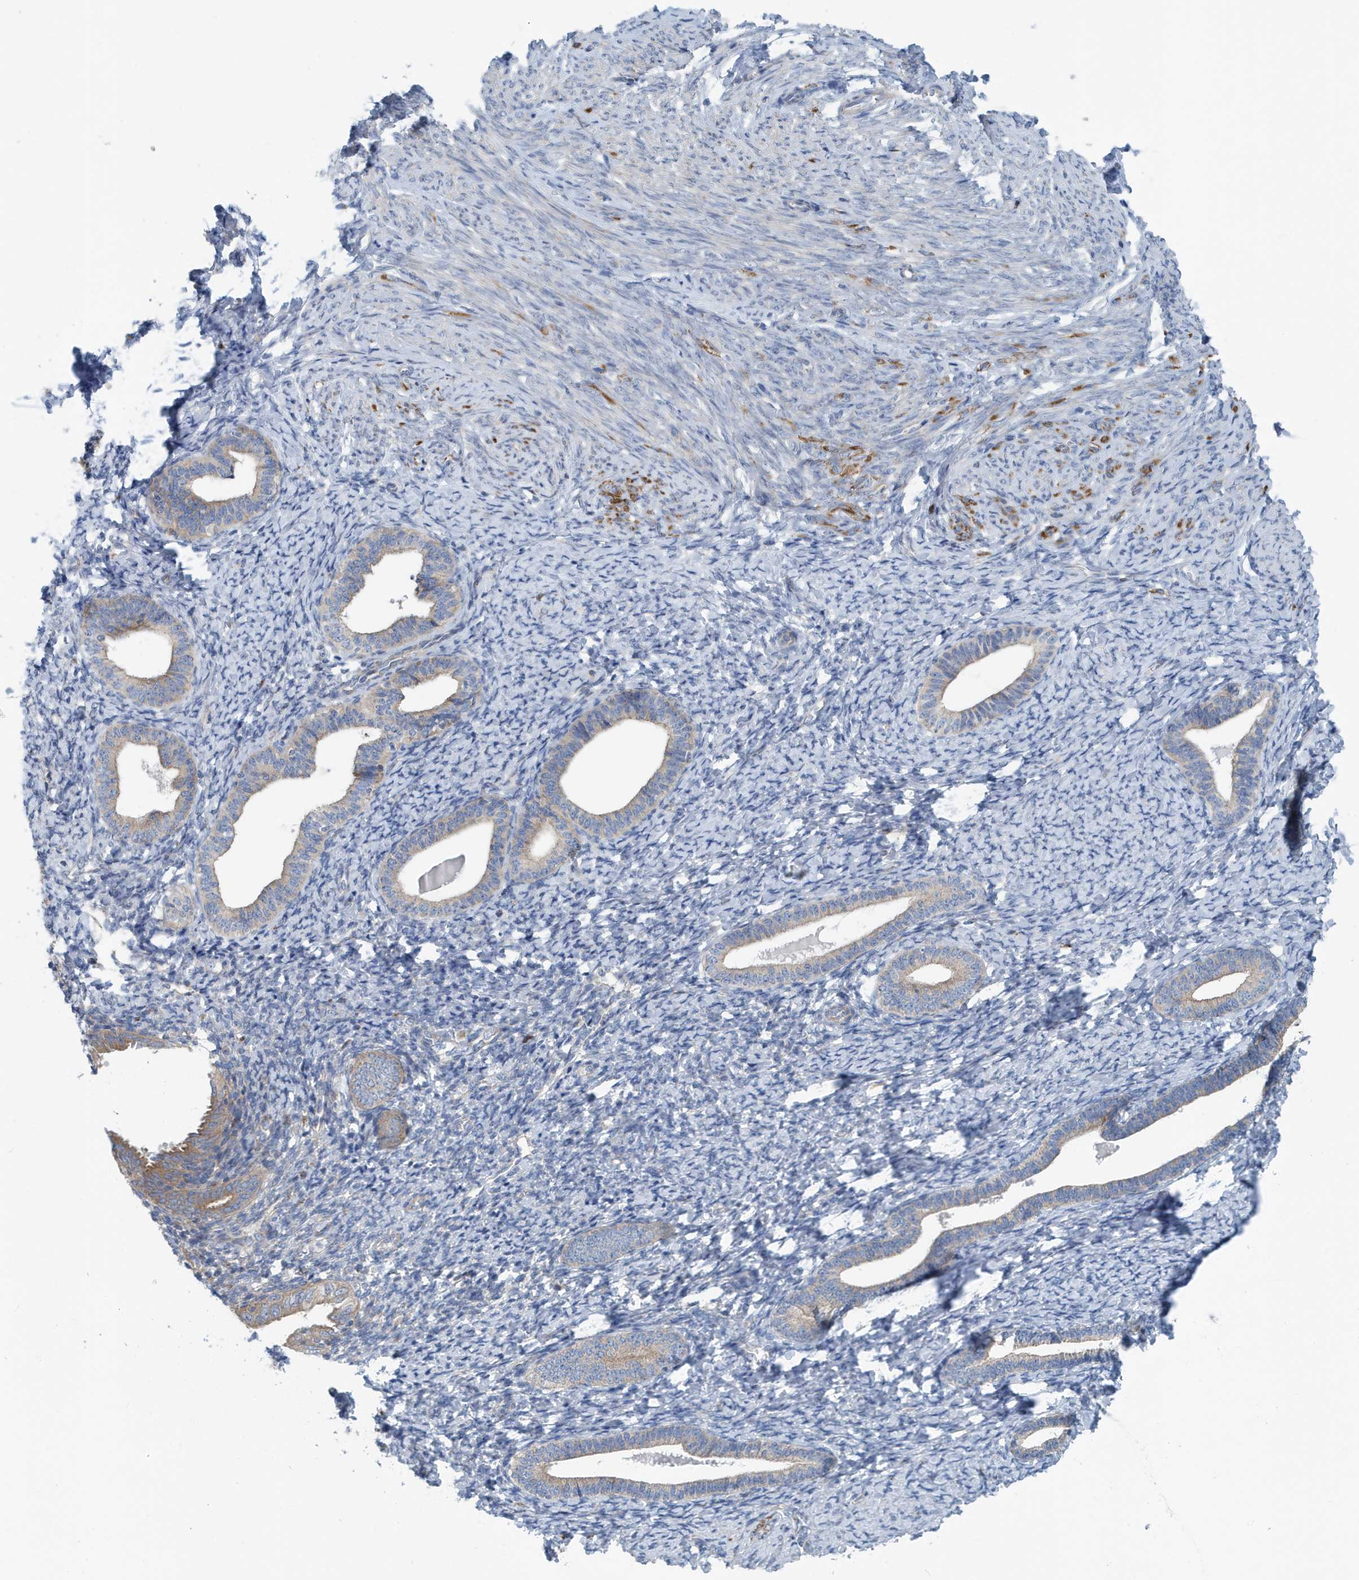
{"staining": {"intensity": "negative", "quantity": "none", "location": "none"}, "tissue": "endometrium", "cell_type": "Cells in endometrial stroma", "image_type": "normal", "snomed": [{"axis": "morphology", "description": "Normal tissue, NOS"}, {"axis": "topography", "description": "Endometrium"}], "caption": "Immunohistochemical staining of normal human endometrium displays no significant expression in cells in endometrial stroma. Nuclei are stained in blue.", "gene": "PPM1M", "patient": {"sex": "female", "age": 72}}